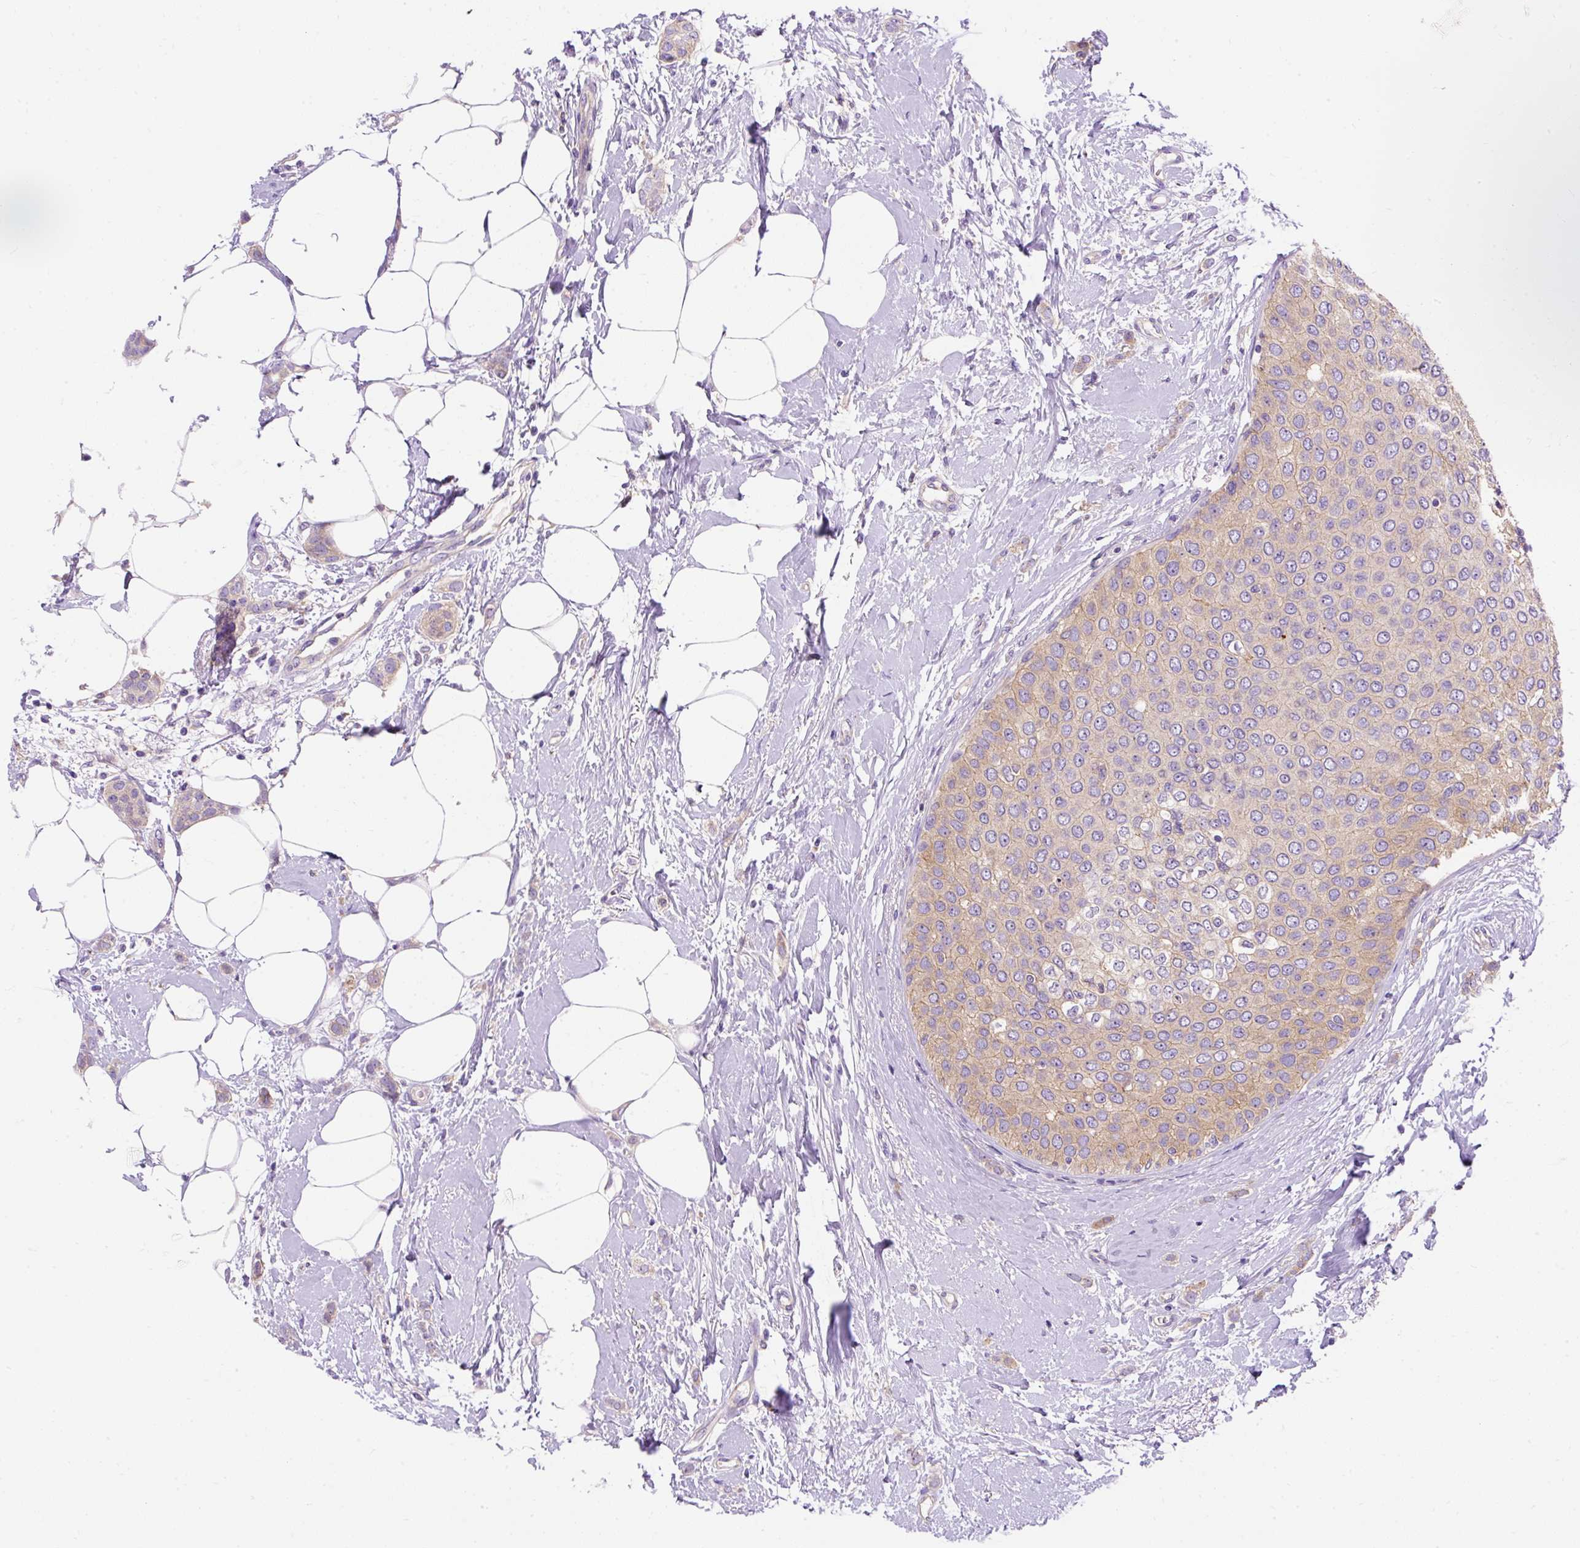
{"staining": {"intensity": "weak", "quantity": "<25%", "location": "cytoplasmic/membranous"}, "tissue": "breast cancer", "cell_type": "Tumor cells", "image_type": "cancer", "snomed": [{"axis": "morphology", "description": "Duct carcinoma"}, {"axis": "topography", "description": "Breast"}], "caption": "High magnification brightfield microscopy of intraductal carcinoma (breast) stained with DAB (brown) and counterstained with hematoxylin (blue): tumor cells show no significant positivity.", "gene": "OR4K15", "patient": {"sex": "female", "age": 72}}